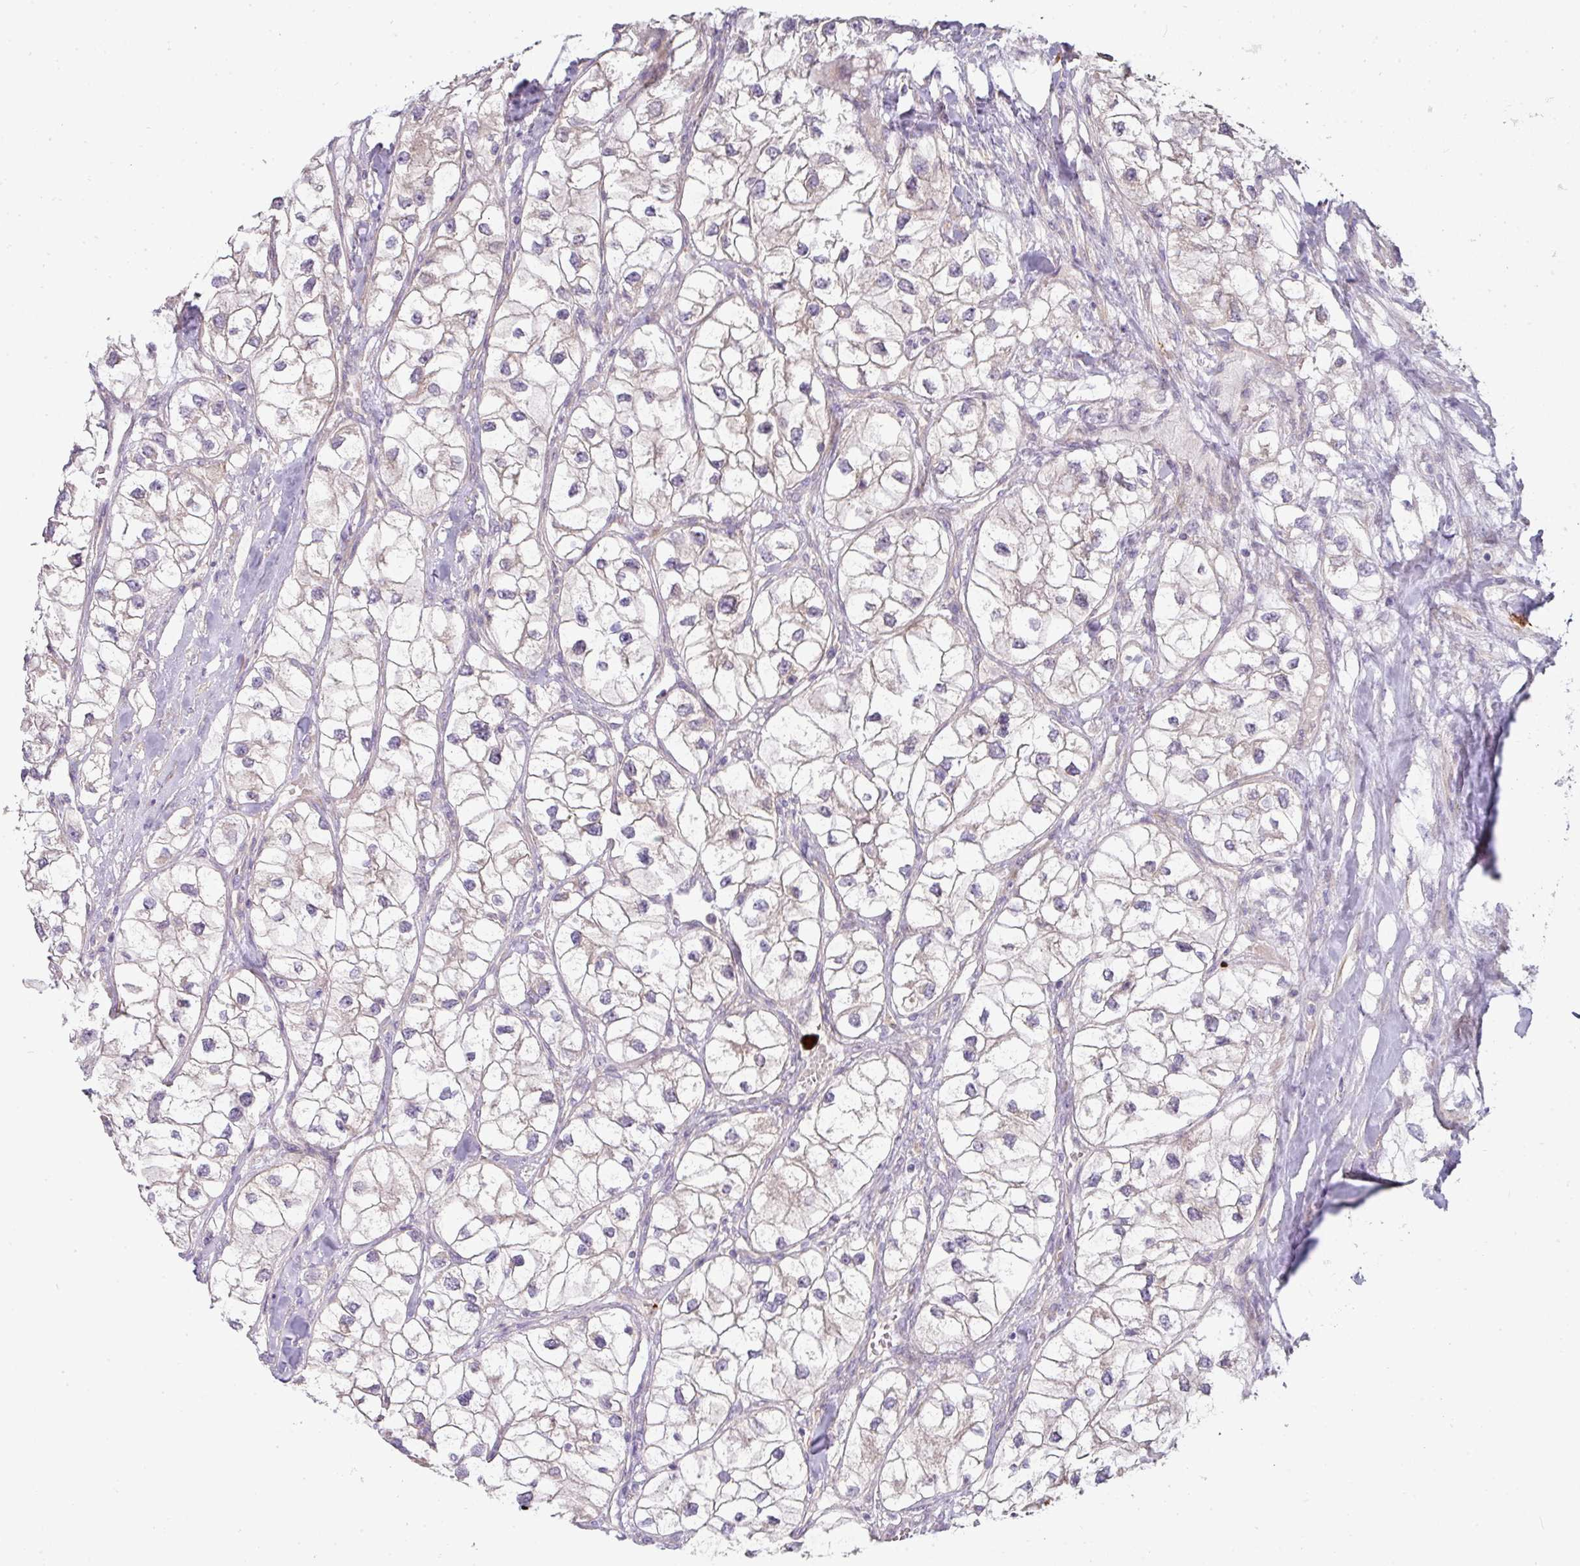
{"staining": {"intensity": "weak", "quantity": "25%-75%", "location": "cytoplasmic/membranous"}, "tissue": "renal cancer", "cell_type": "Tumor cells", "image_type": "cancer", "snomed": [{"axis": "morphology", "description": "Adenocarcinoma, NOS"}, {"axis": "topography", "description": "Kidney"}], "caption": "Immunohistochemical staining of human renal cancer shows weak cytoplasmic/membranous protein positivity in about 25%-75% of tumor cells. (brown staining indicates protein expression, while blue staining denotes nuclei).", "gene": "STK35", "patient": {"sex": "male", "age": 59}}